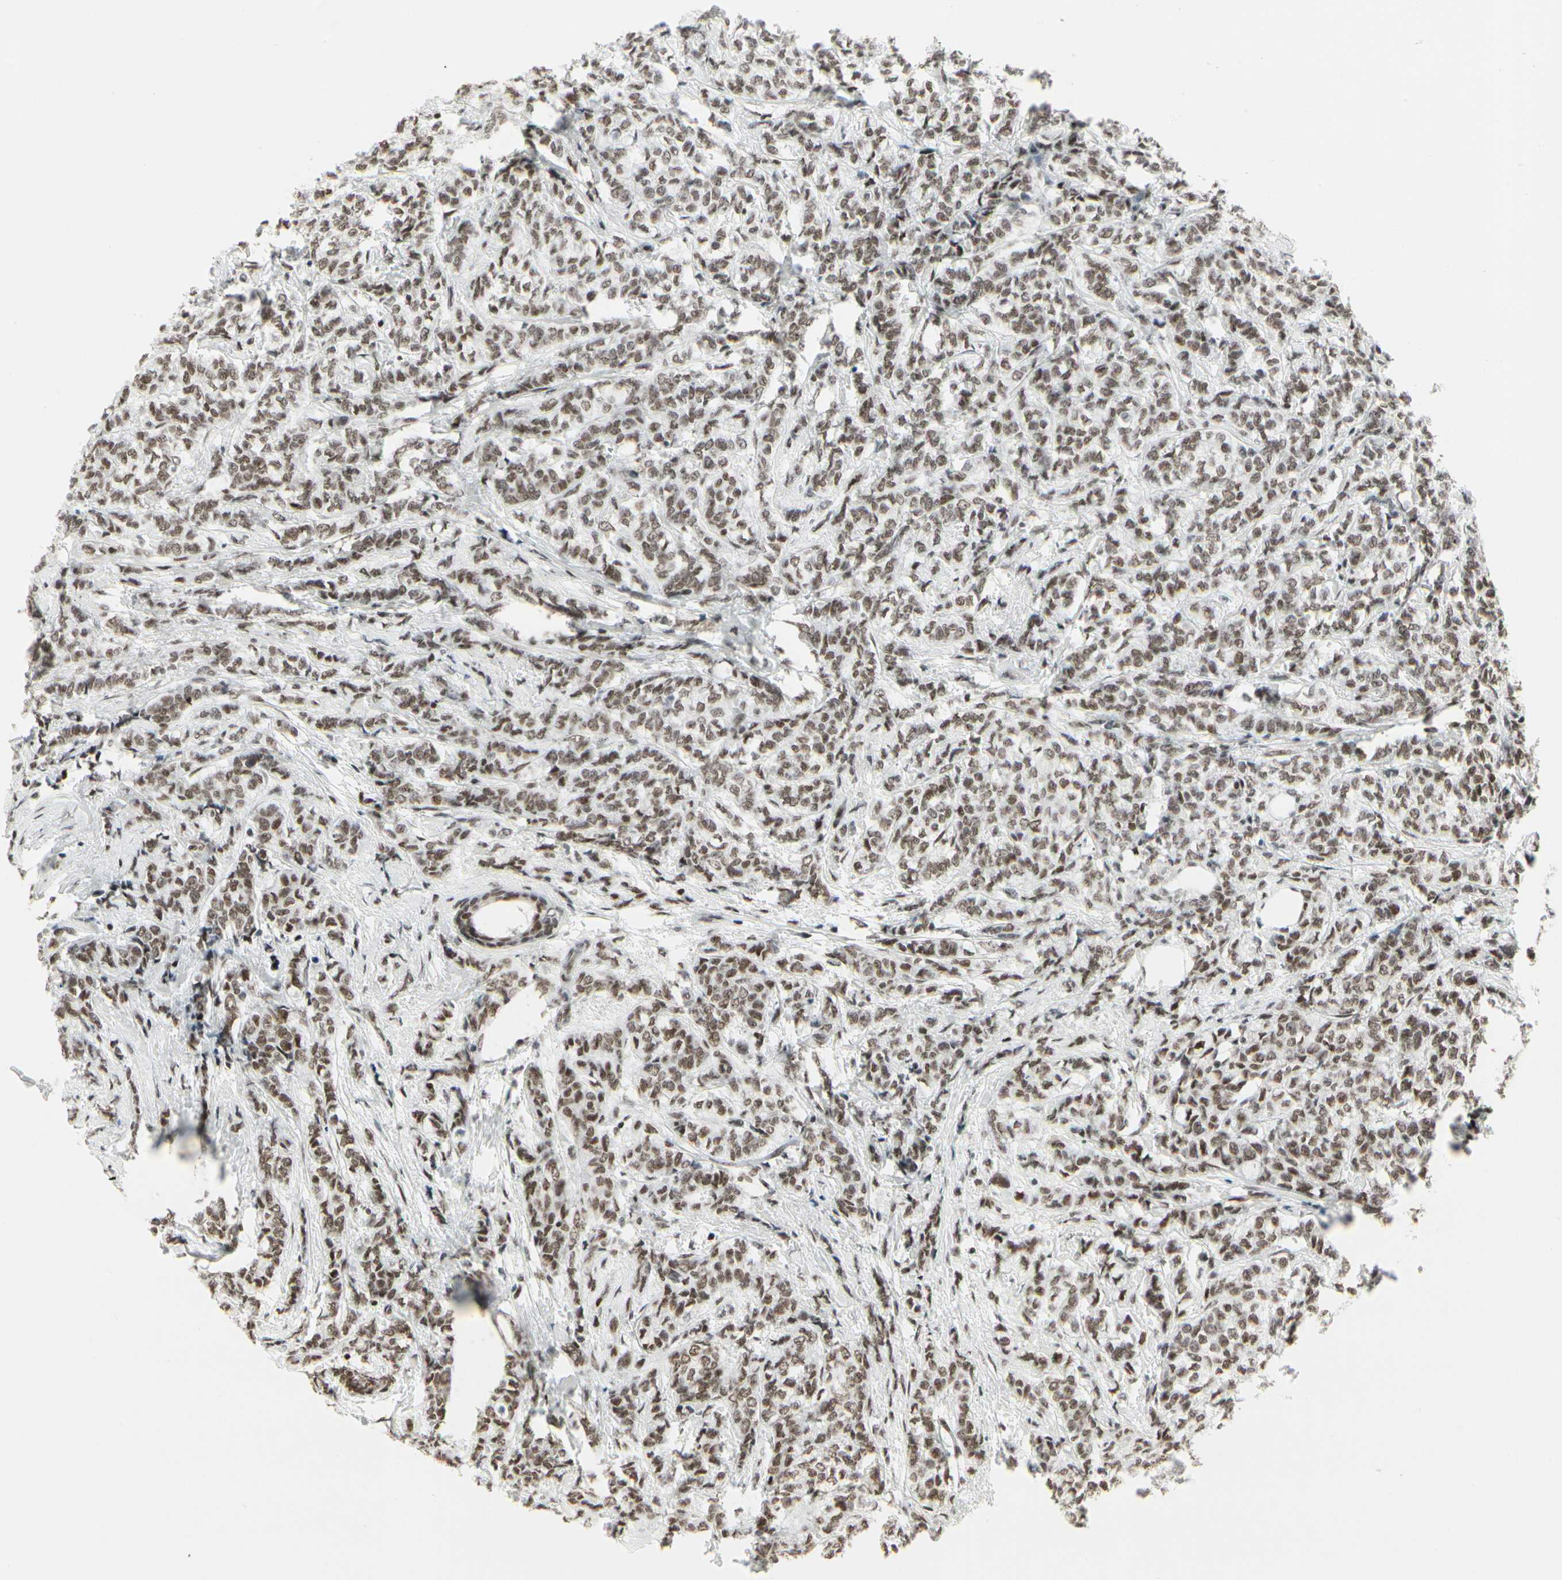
{"staining": {"intensity": "moderate", "quantity": ">75%", "location": "nuclear"}, "tissue": "breast cancer", "cell_type": "Tumor cells", "image_type": "cancer", "snomed": [{"axis": "morphology", "description": "Lobular carcinoma"}, {"axis": "topography", "description": "Breast"}], "caption": "Immunohistochemical staining of human breast cancer reveals medium levels of moderate nuclear positivity in approximately >75% of tumor cells.", "gene": "HMG20A", "patient": {"sex": "female", "age": 60}}